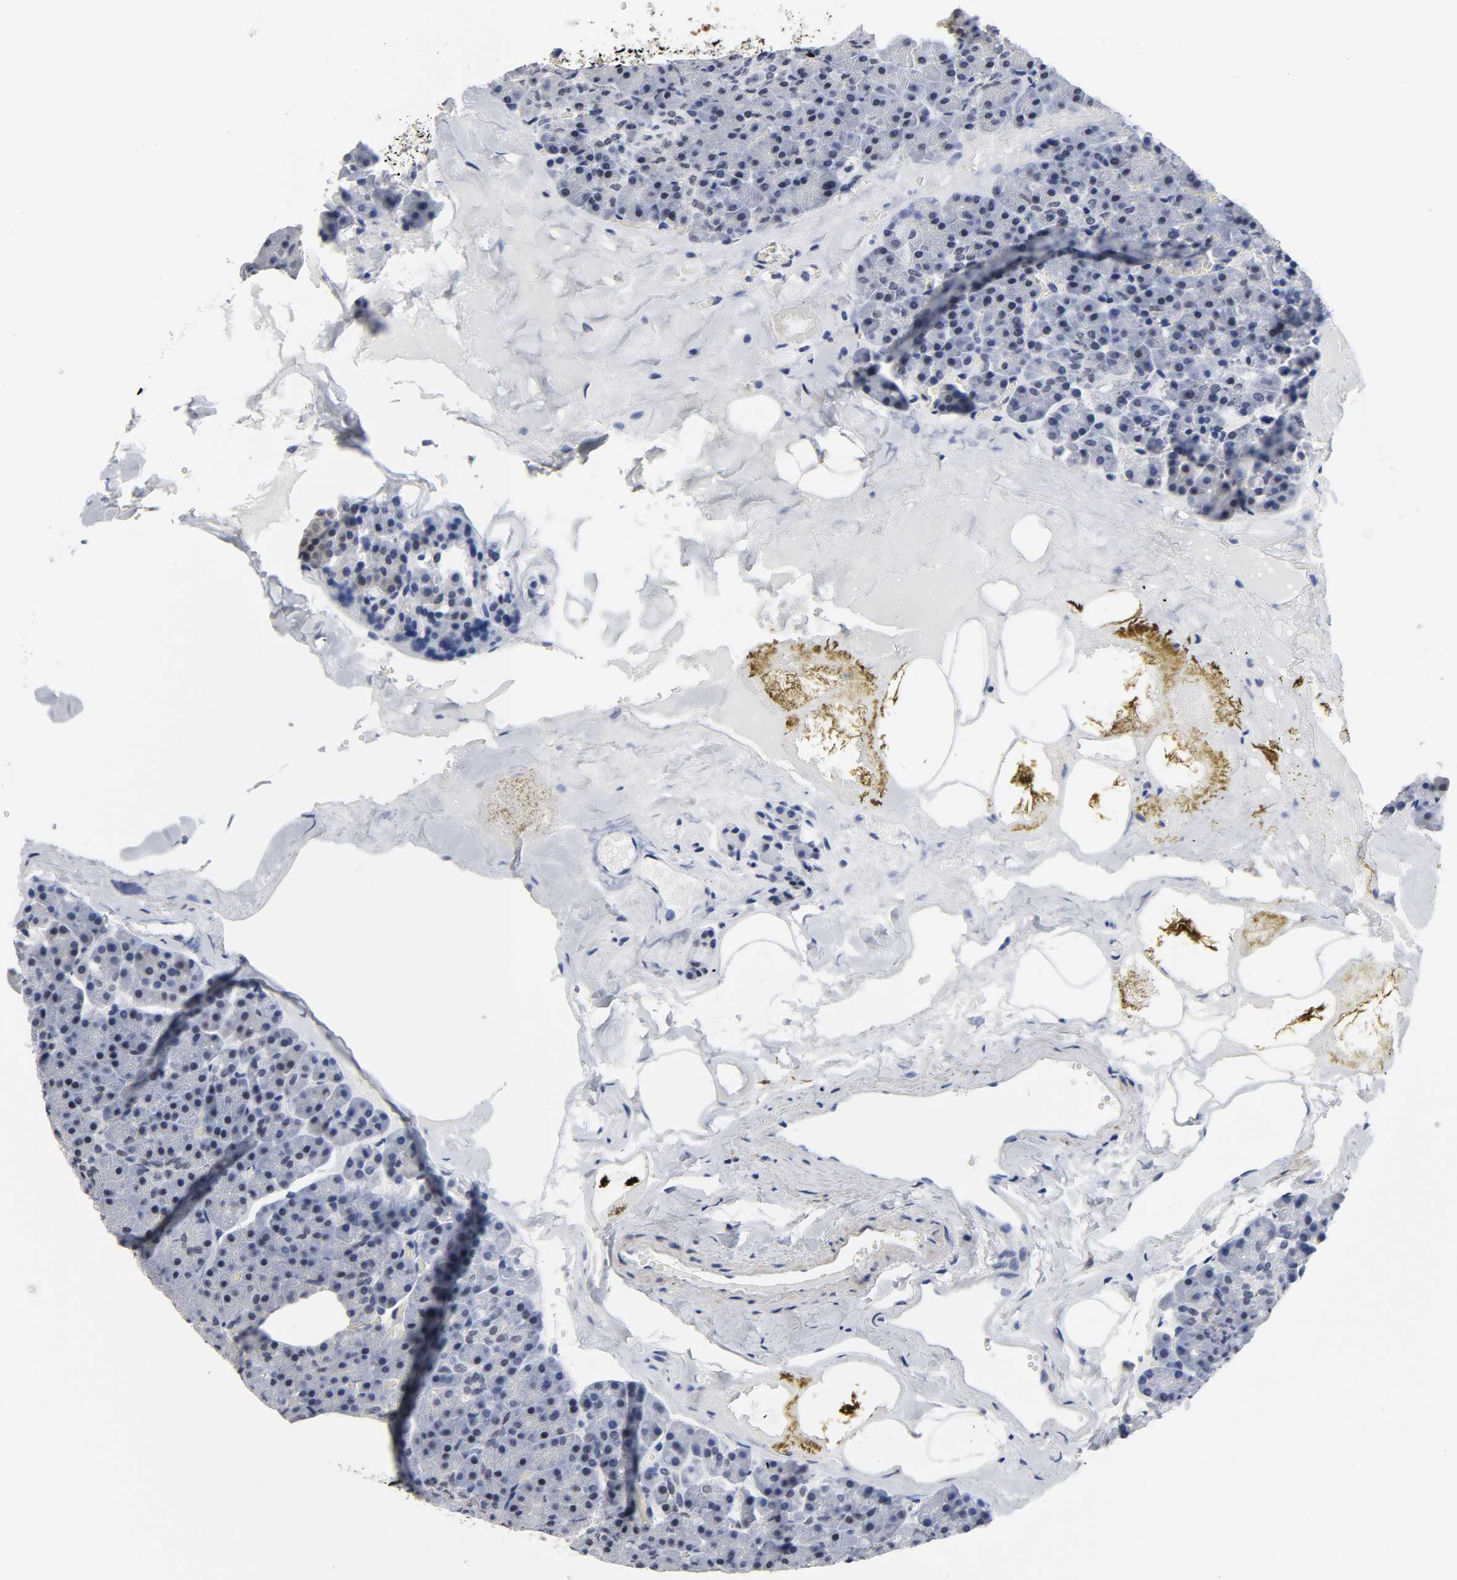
{"staining": {"intensity": "negative", "quantity": "none", "location": "none"}, "tissue": "pancreas", "cell_type": "Exocrine glandular cells", "image_type": "normal", "snomed": [{"axis": "morphology", "description": "Normal tissue, NOS"}, {"axis": "topography", "description": "Pancreas"}], "caption": "Immunohistochemistry micrograph of unremarkable human pancreas stained for a protein (brown), which exhibits no positivity in exocrine glandular cells.", "gene": "GRHL2", "patient": {"sex": "female", "age": 35}}